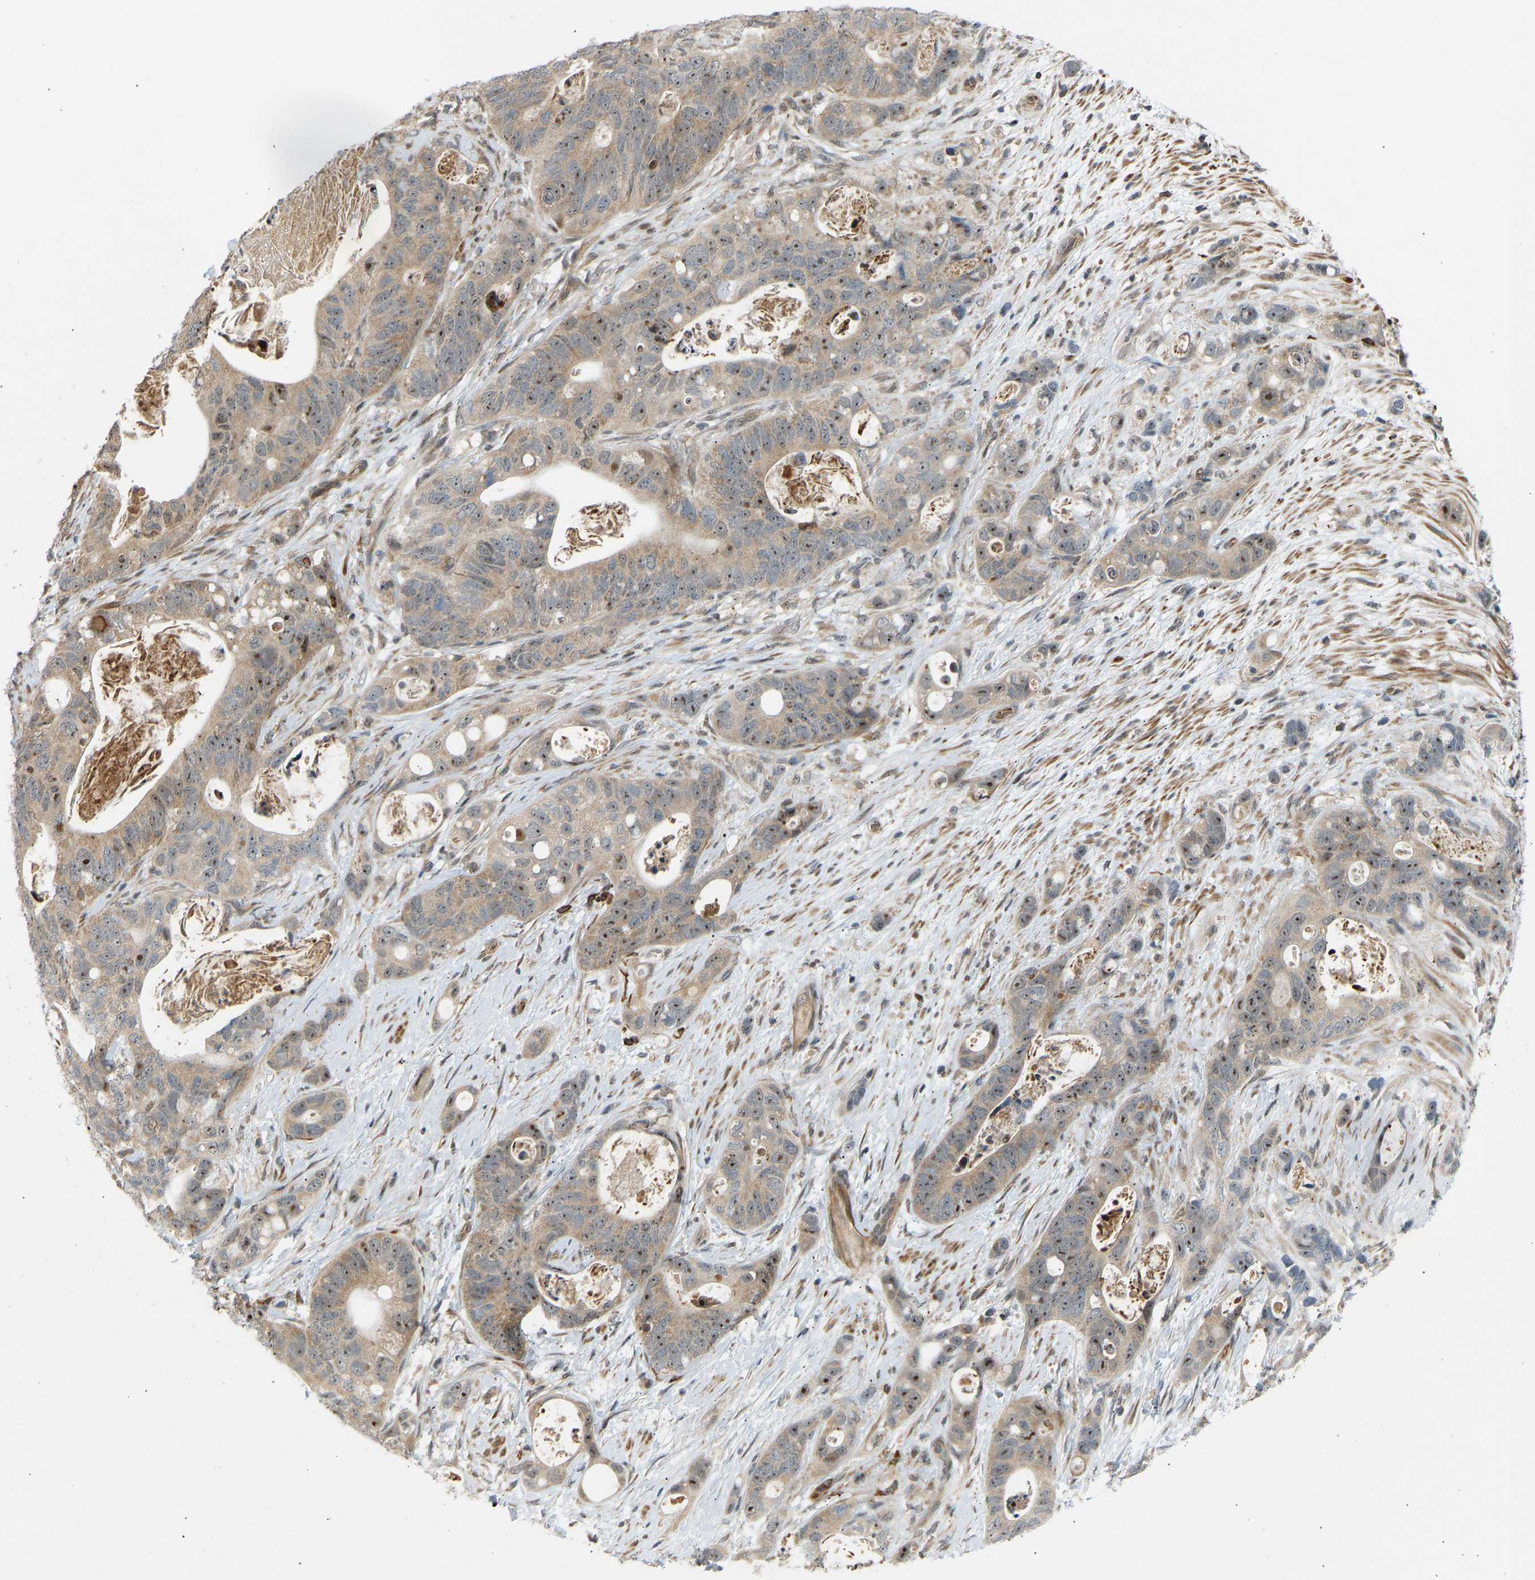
{"staining": {"intensity": "moderate", "quantity": ">75%", "location": "cytoplasmic/membranous,nuclear"}, "tissue": "stomach cancer", "cell_type": "Tumor cells", "image_type": "cancer", "snomed": [{"axis": "morphology", "description": "Normal tissue, NOS"}, {"axis": "morphology", "description": "Adenocarcinoma, NOS"}, {"axis": "topography", "description": "Stomach"}], "caption": "Stomach cancer tissue reveals moderate cytoplasmic/membranous and nuclear staining in approximately >75% of tumor cells, visualized by immunohistochemistry.", "gene": "BAG1", "patient": {"sex": "female", "age": 89}}